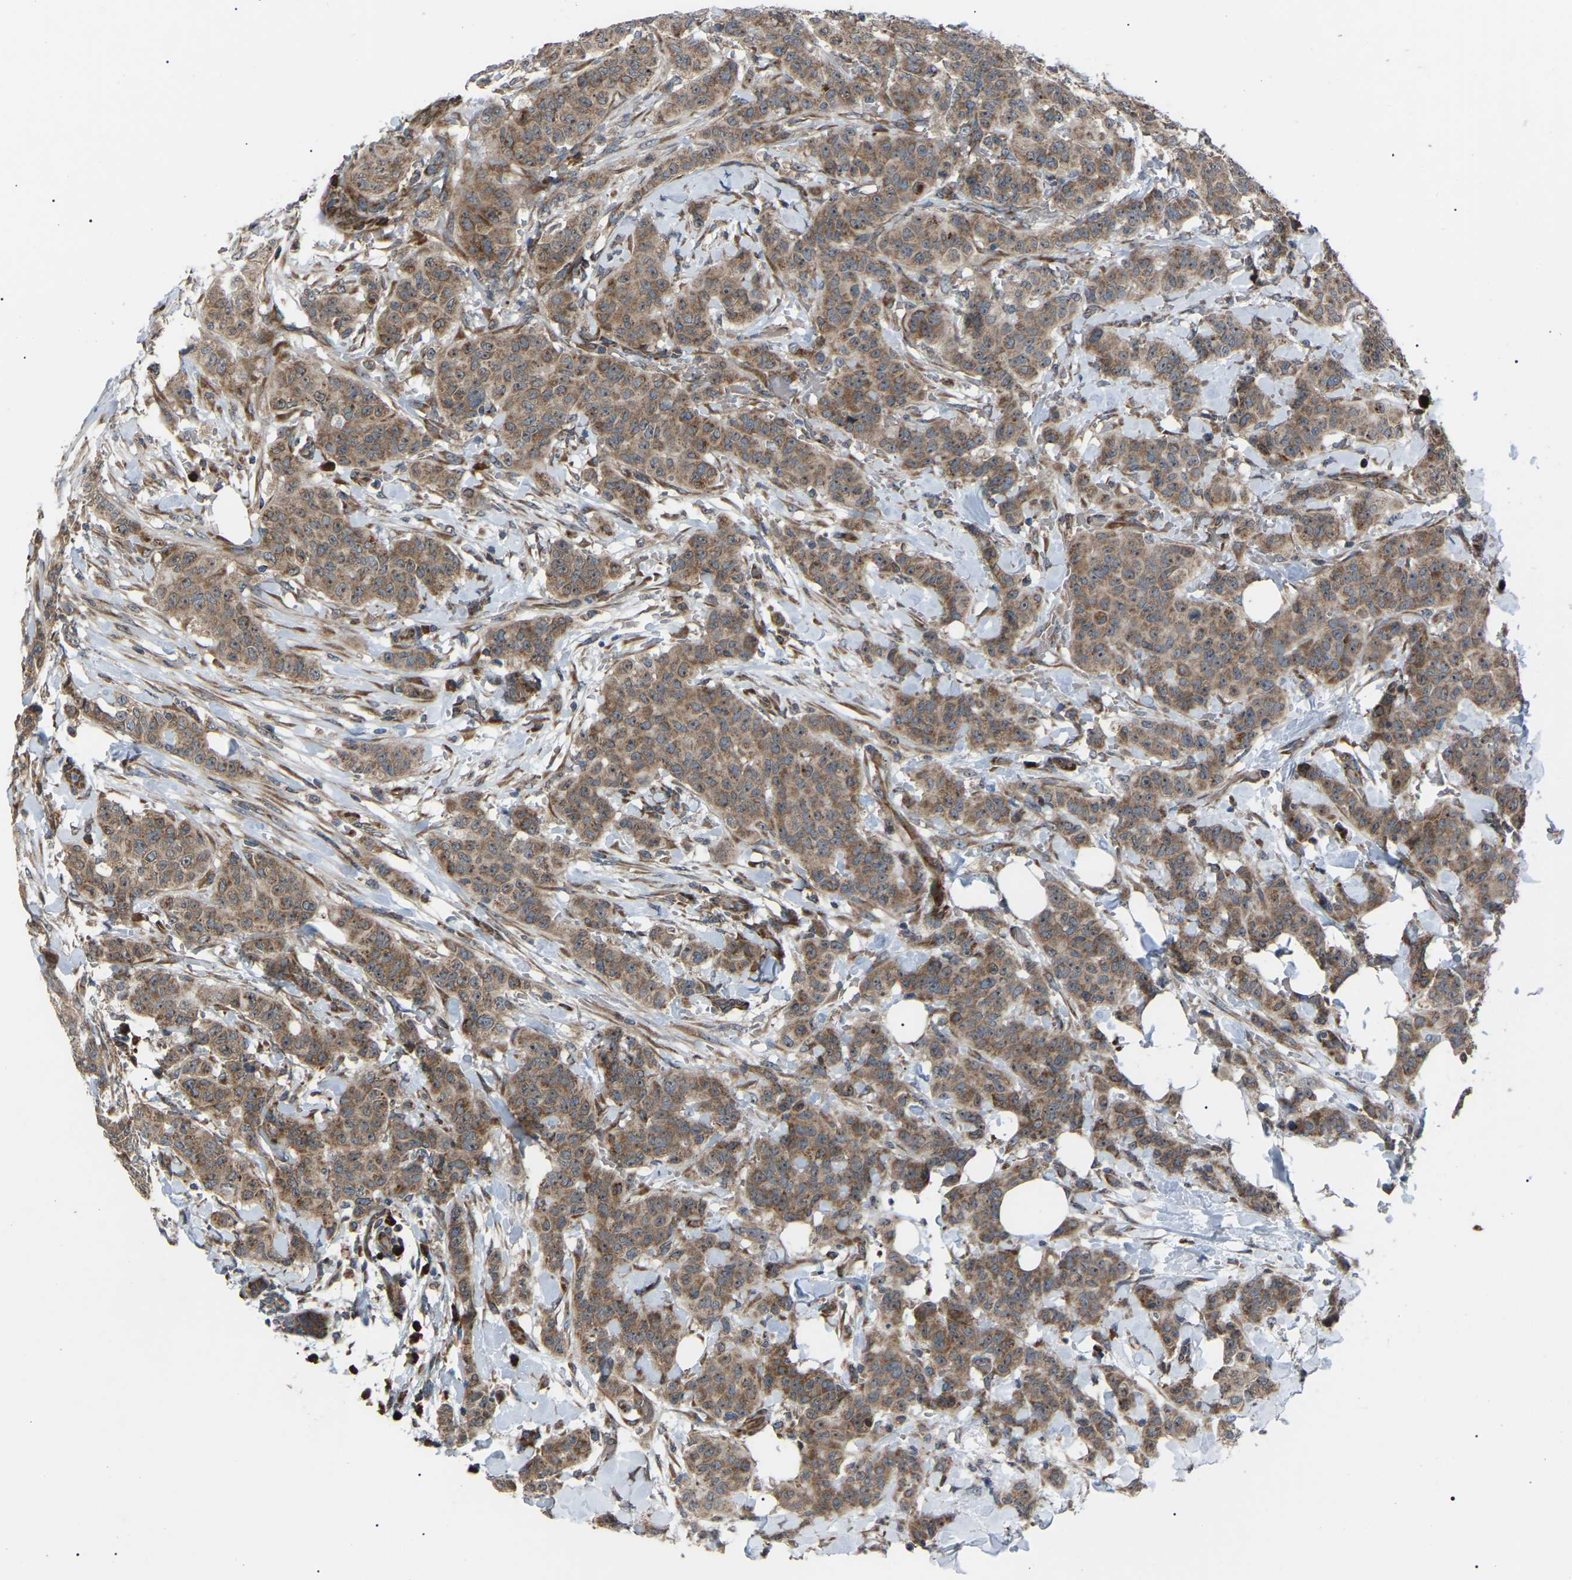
{"staining": {"intensity": "moderate", "quantity": ">75%", "location": "cytoplasmic/membranous"}, "tissue": "breast cancer", "cell_type": "Tumor cells", "image_type": "cancer", "snomed": [{"axis": "morphology", "description": "Normal tissue, NOS"}, {"axis": "morphology", "description": "Duct carcinoma"}, {"axis": "topography", "description": "Breast"}], "caption": "Immunohistochemistry micrograph of neoplastic tissue: breast invasive ductal carcinoma stained using immunohistochemistry reveals medium levels of moderate protein expression localized specifically in the cytoplasmic/membranous of tumor cells, appearing as a cytoplasmic/membranous brown color.", "gene": "AGO2", "patient": {"sex": "female", "age": 40}}